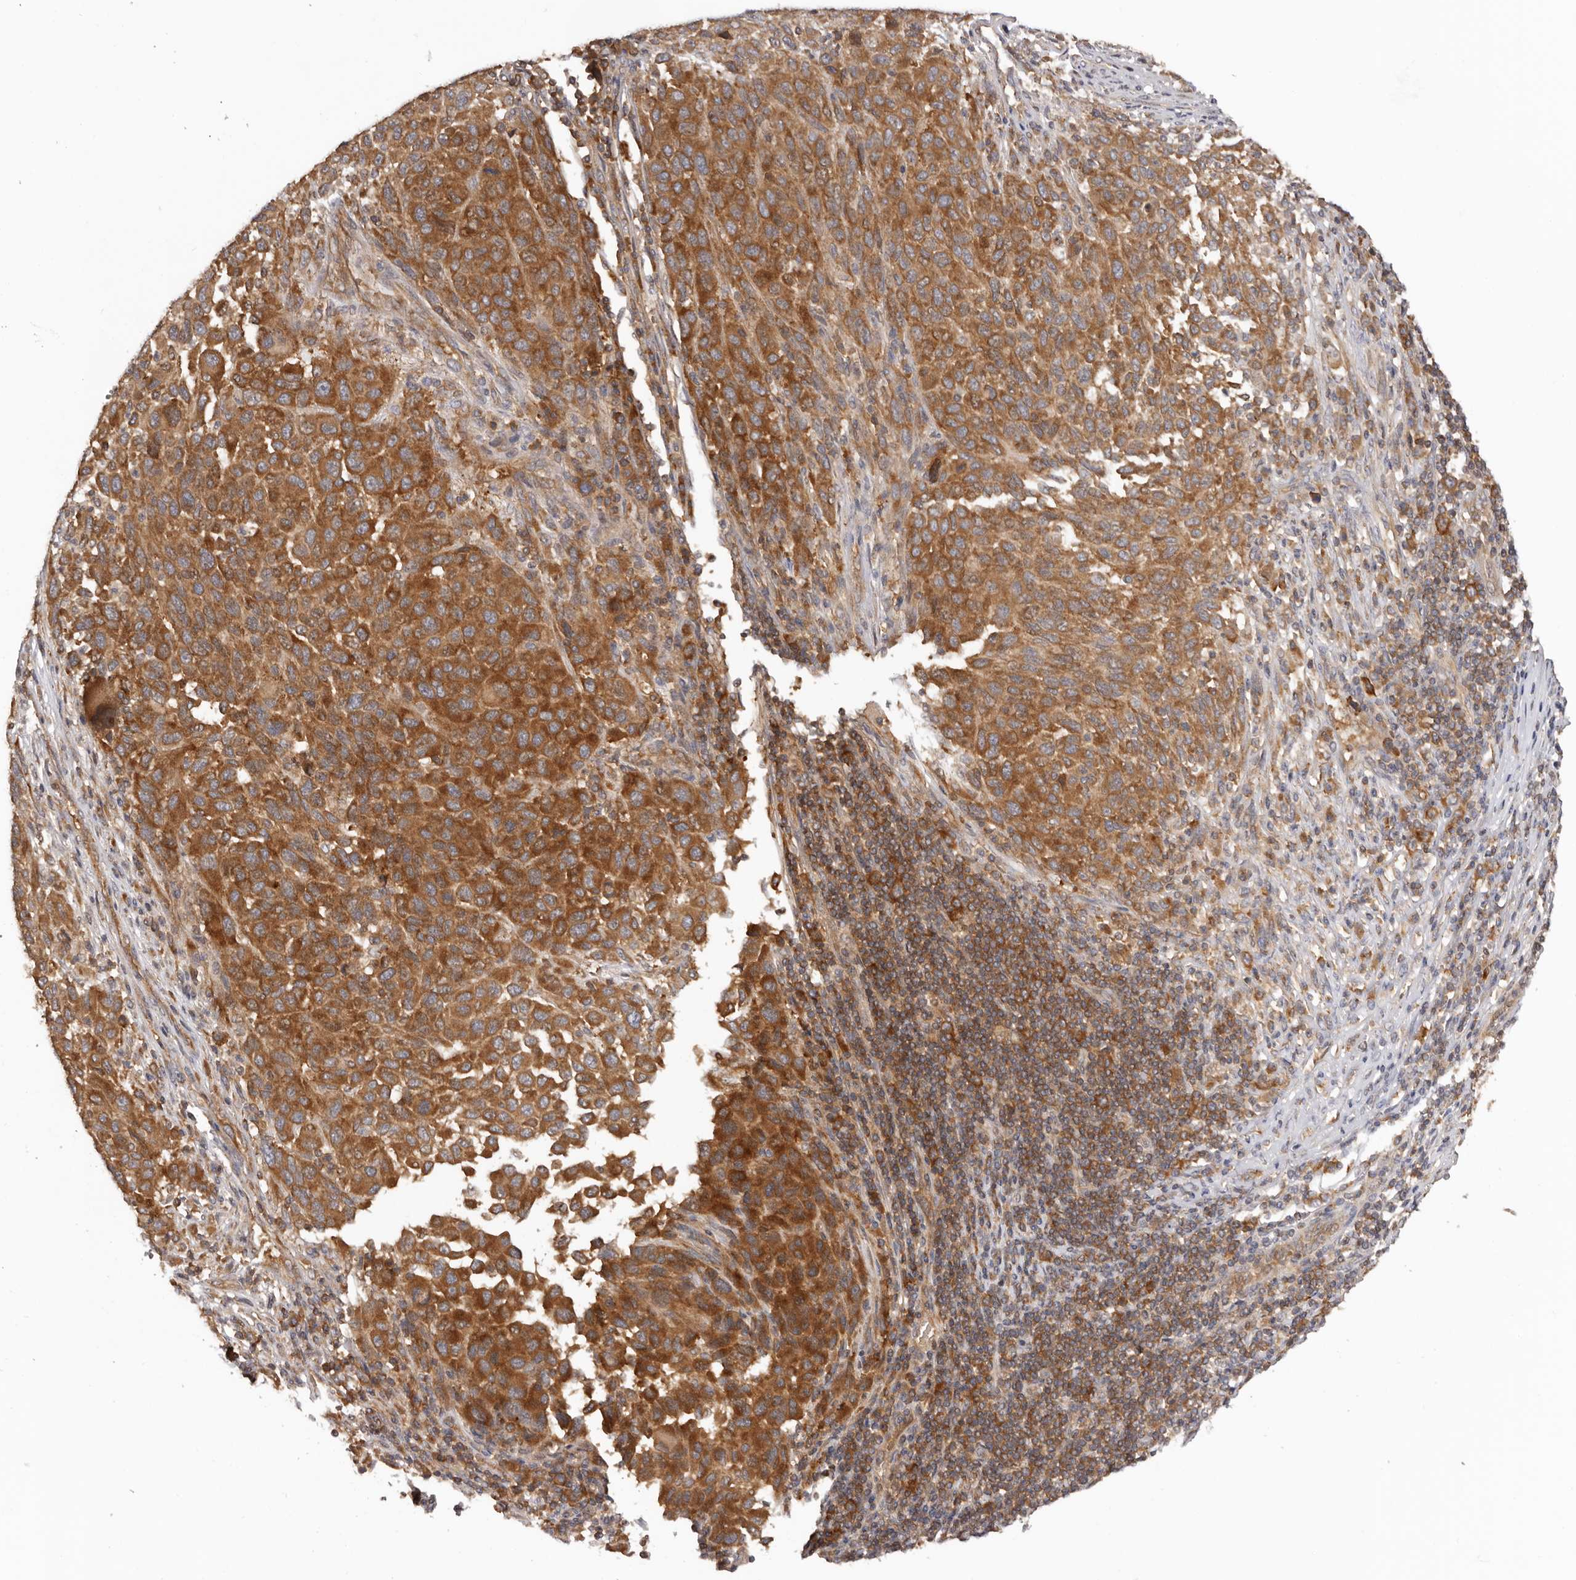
{"staining": {"intensity": "strong", "quantity": ">75%", "location": "cytoplasmic/membranous"}, "tissue": "melanoma", "cell_type": "Tumor cells", "image_type": "cancer", "snomed": [{"axis": "morphology", "description": "Malignant melanoma, Metastatic site"}, {"axis": "topography", "description": "Lymph node"}], "caption": "Malignant melanoma (metastatic site) was stained to show a protein in brown. There is high levels of strong cytoplasmic/membranous staining in approximately >75% of tumor cells.", "gene": "EEF1E1", "patient": {"sex": "male", "age": 61}}